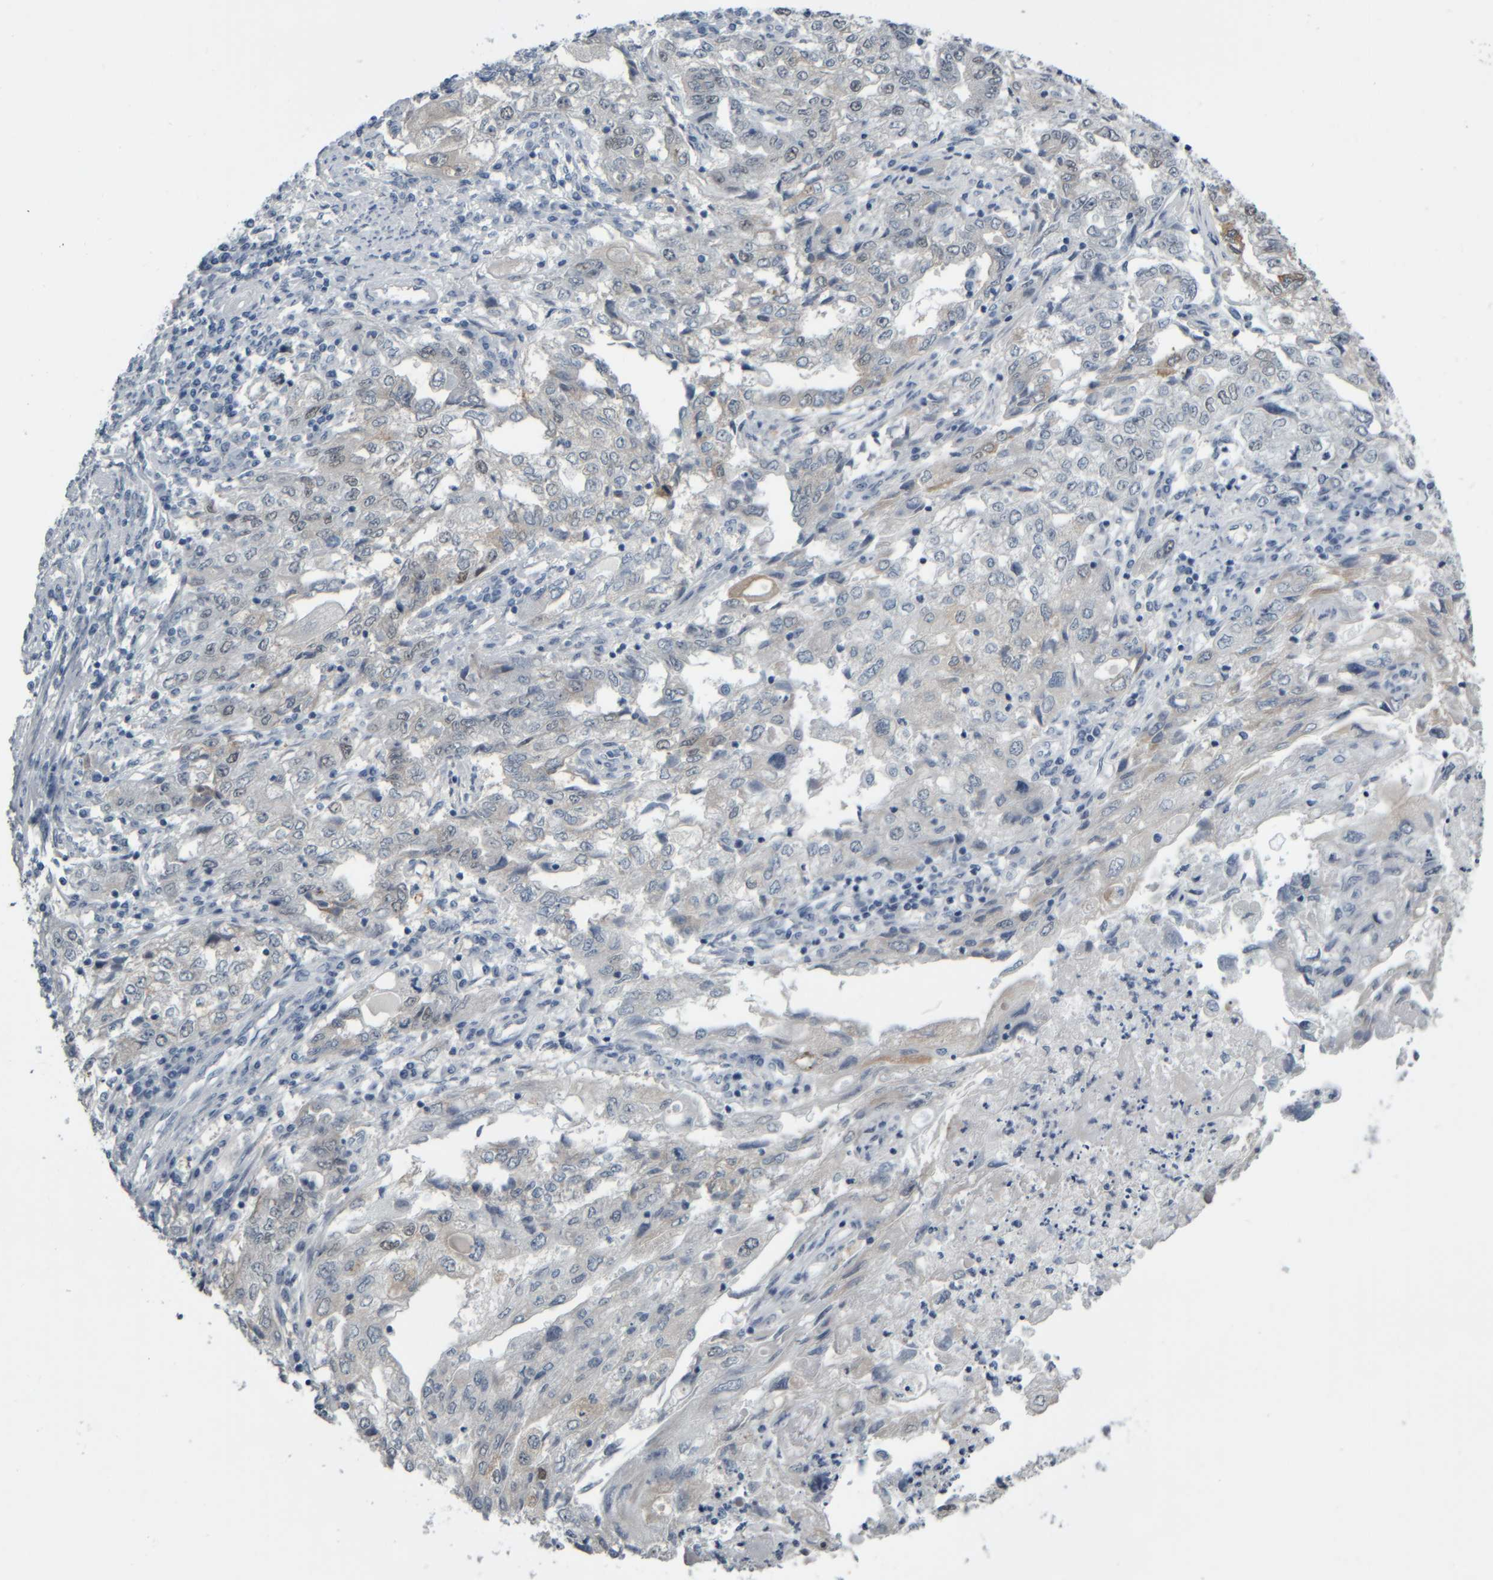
{"staining": {"intensity": "negative", "quantity": "none", "location": "none"}, "tissue": "endometrial cancer", "cell_type": "Tumor cells", "image_type": "cancer", "snomed": [{"axis": "morphology", "description": "Adenocarcinoma, NOS"}, {"axis": "topography", "description": "Endometrium"}], "caption": "The micrograph demonstrates no staining of tumor cells in endometrial cancer. (DAB (3,3'-diaminobenzidine) immunohistochemistry, high magnification).", "gene": "COL14A1", "patient": {"sex": "female", "age": 49}}